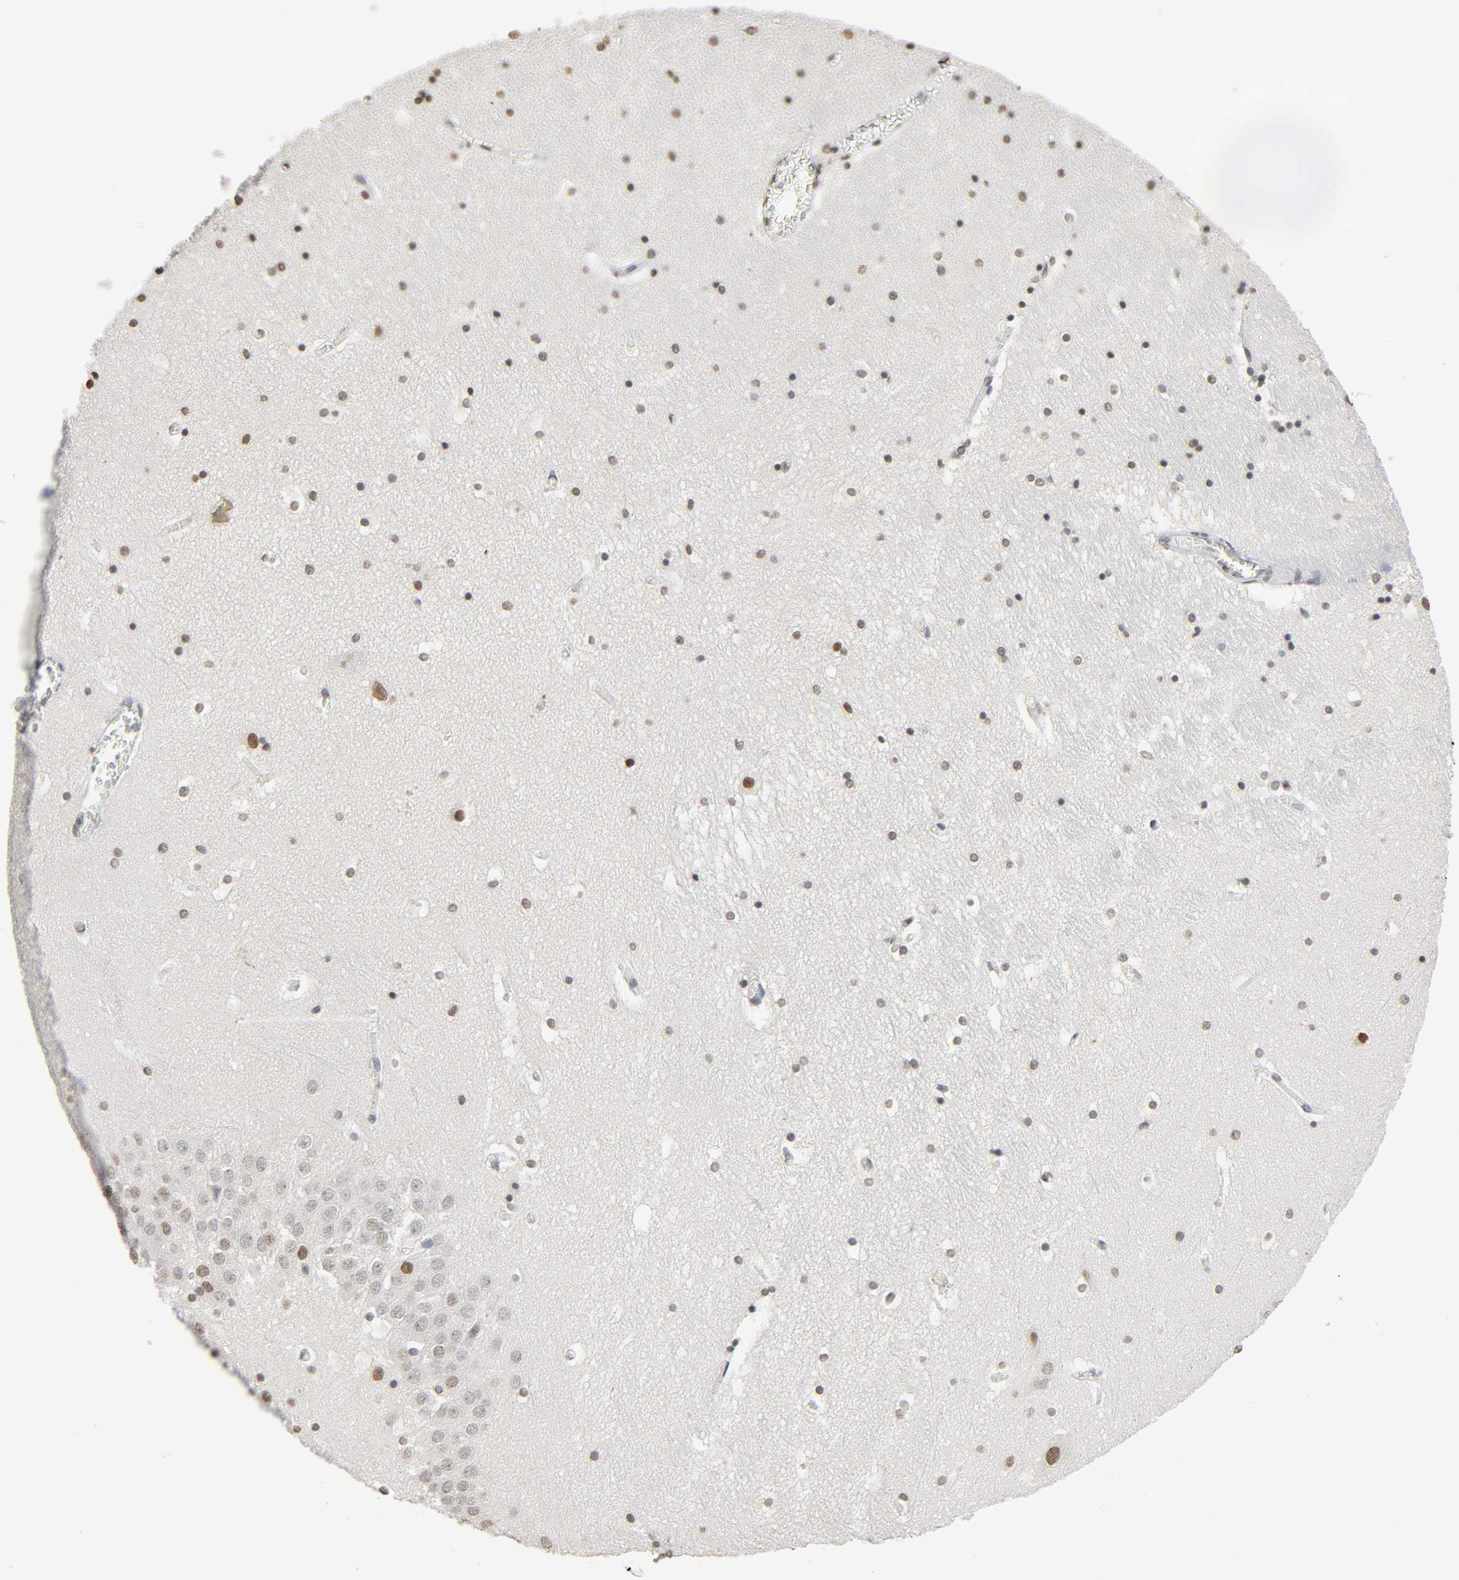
{"staining": {"intensity": "moderate", "quantity": "25%-75%", "location": "nuclear"}, "tissue": "hippocampus", "cell_type": "Glial cells", "image_type": "normal", "snomed": [{"axis": "morphology", "description": "Normal tissue, NOS"}, {"axis": "topography", "description": "Hippocampus"}], "caption": "Normal hippocampus shows moderate nuclear expression in approximately 25%-75% of glial cells, visualized by immunohistochemistry.", "gene": "STK4", "patient": {"sex": "male", "age": 45}}